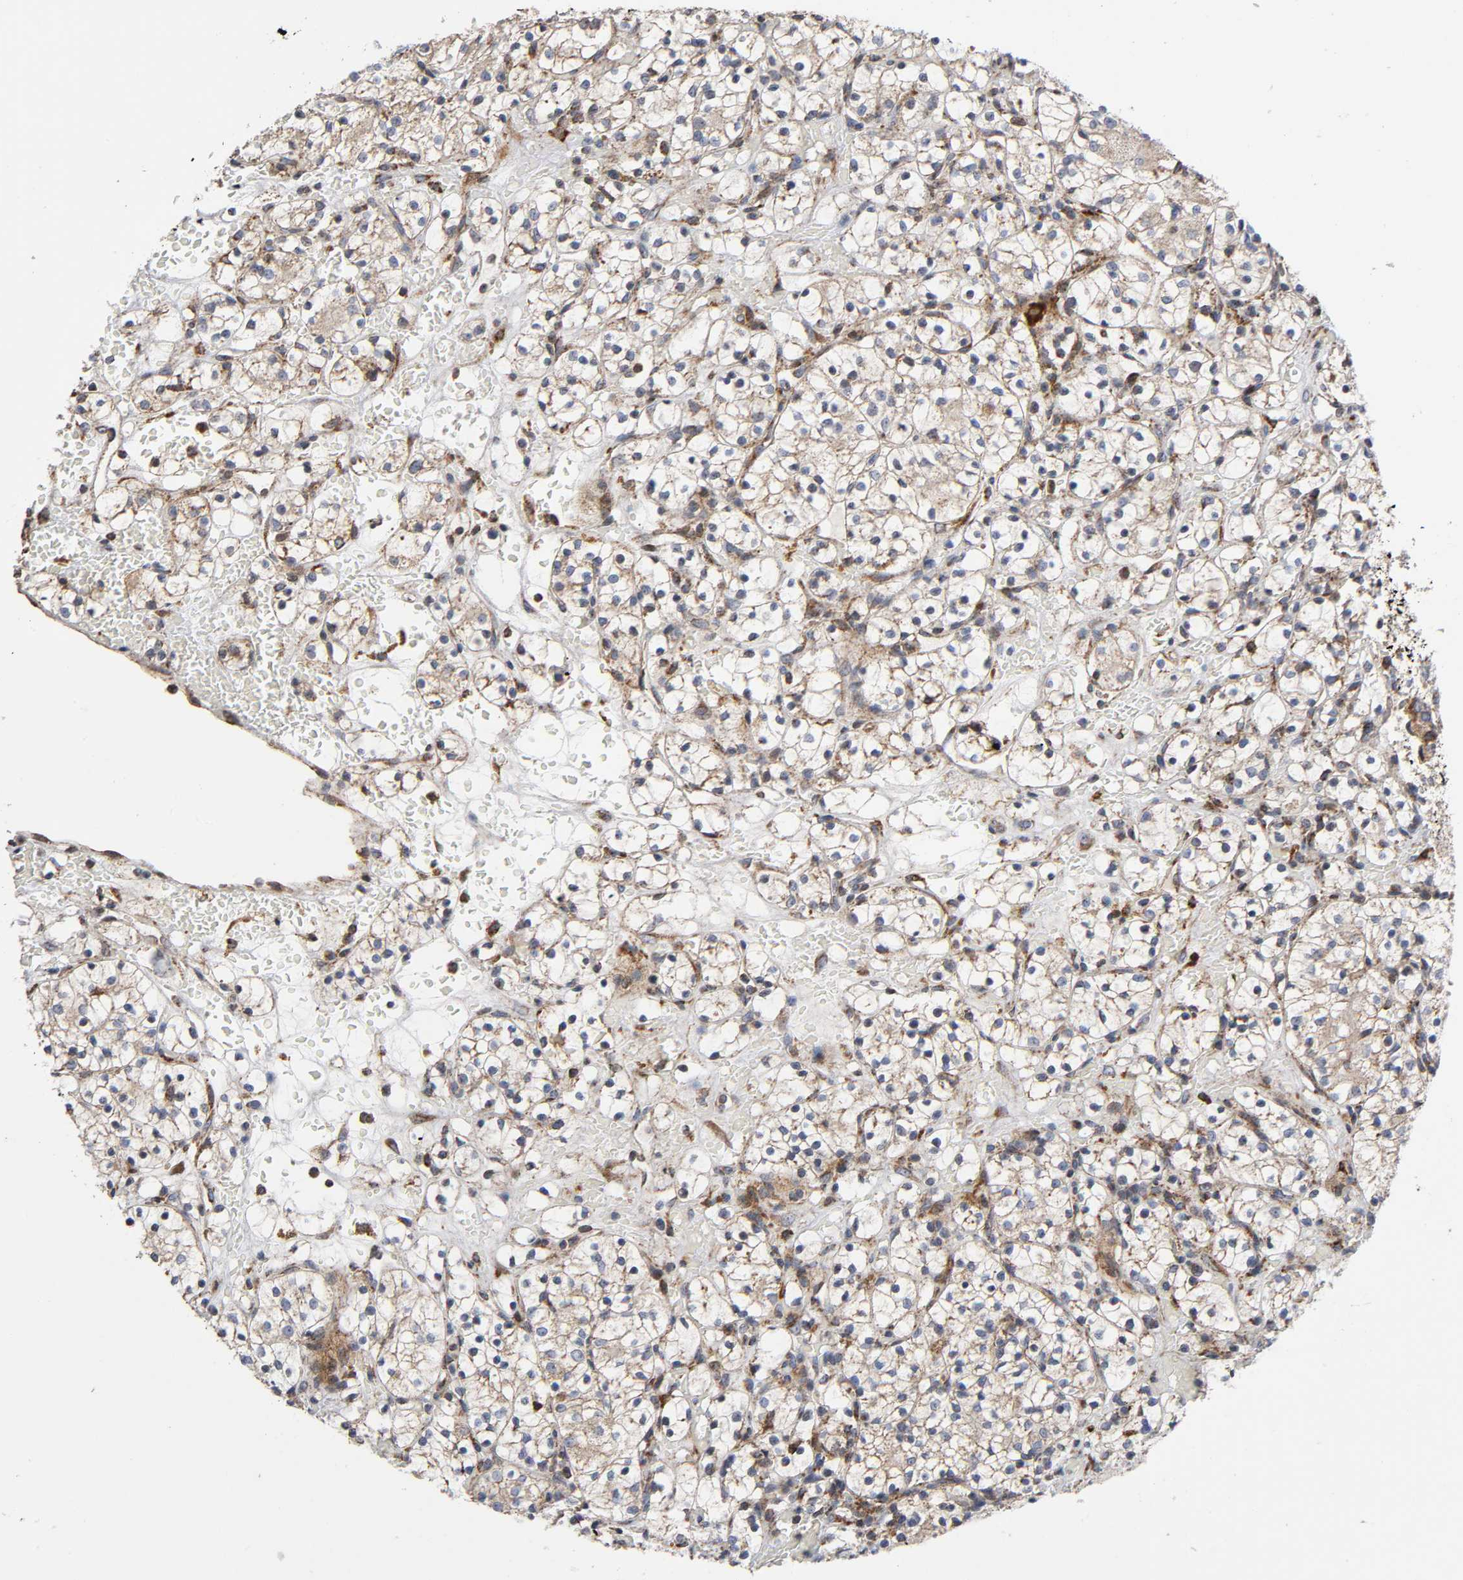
{"staining": {"intensity": "weak", "quantity": "25%-75%", "location": "cytoplasmic/membranous"}, "tissue": "renal cancer", "cell_type": "Tumor cells", "image_type": "cancer", "snomed": [{"axis": "morphology", "description": "Adenocarcinoma, NOS"}, {"axis": "topography", "description": "Kidney"}], "caption": "Immunohistochemistry (IHC) image of renal cancer stained for a protein (brown), which reveals low levels of weak cytoplasmic/membranous positivity in about 25%-75% of tumor cells.", "gene": "MAP3K1", "patient": {"sex": "female", "age": 60}}